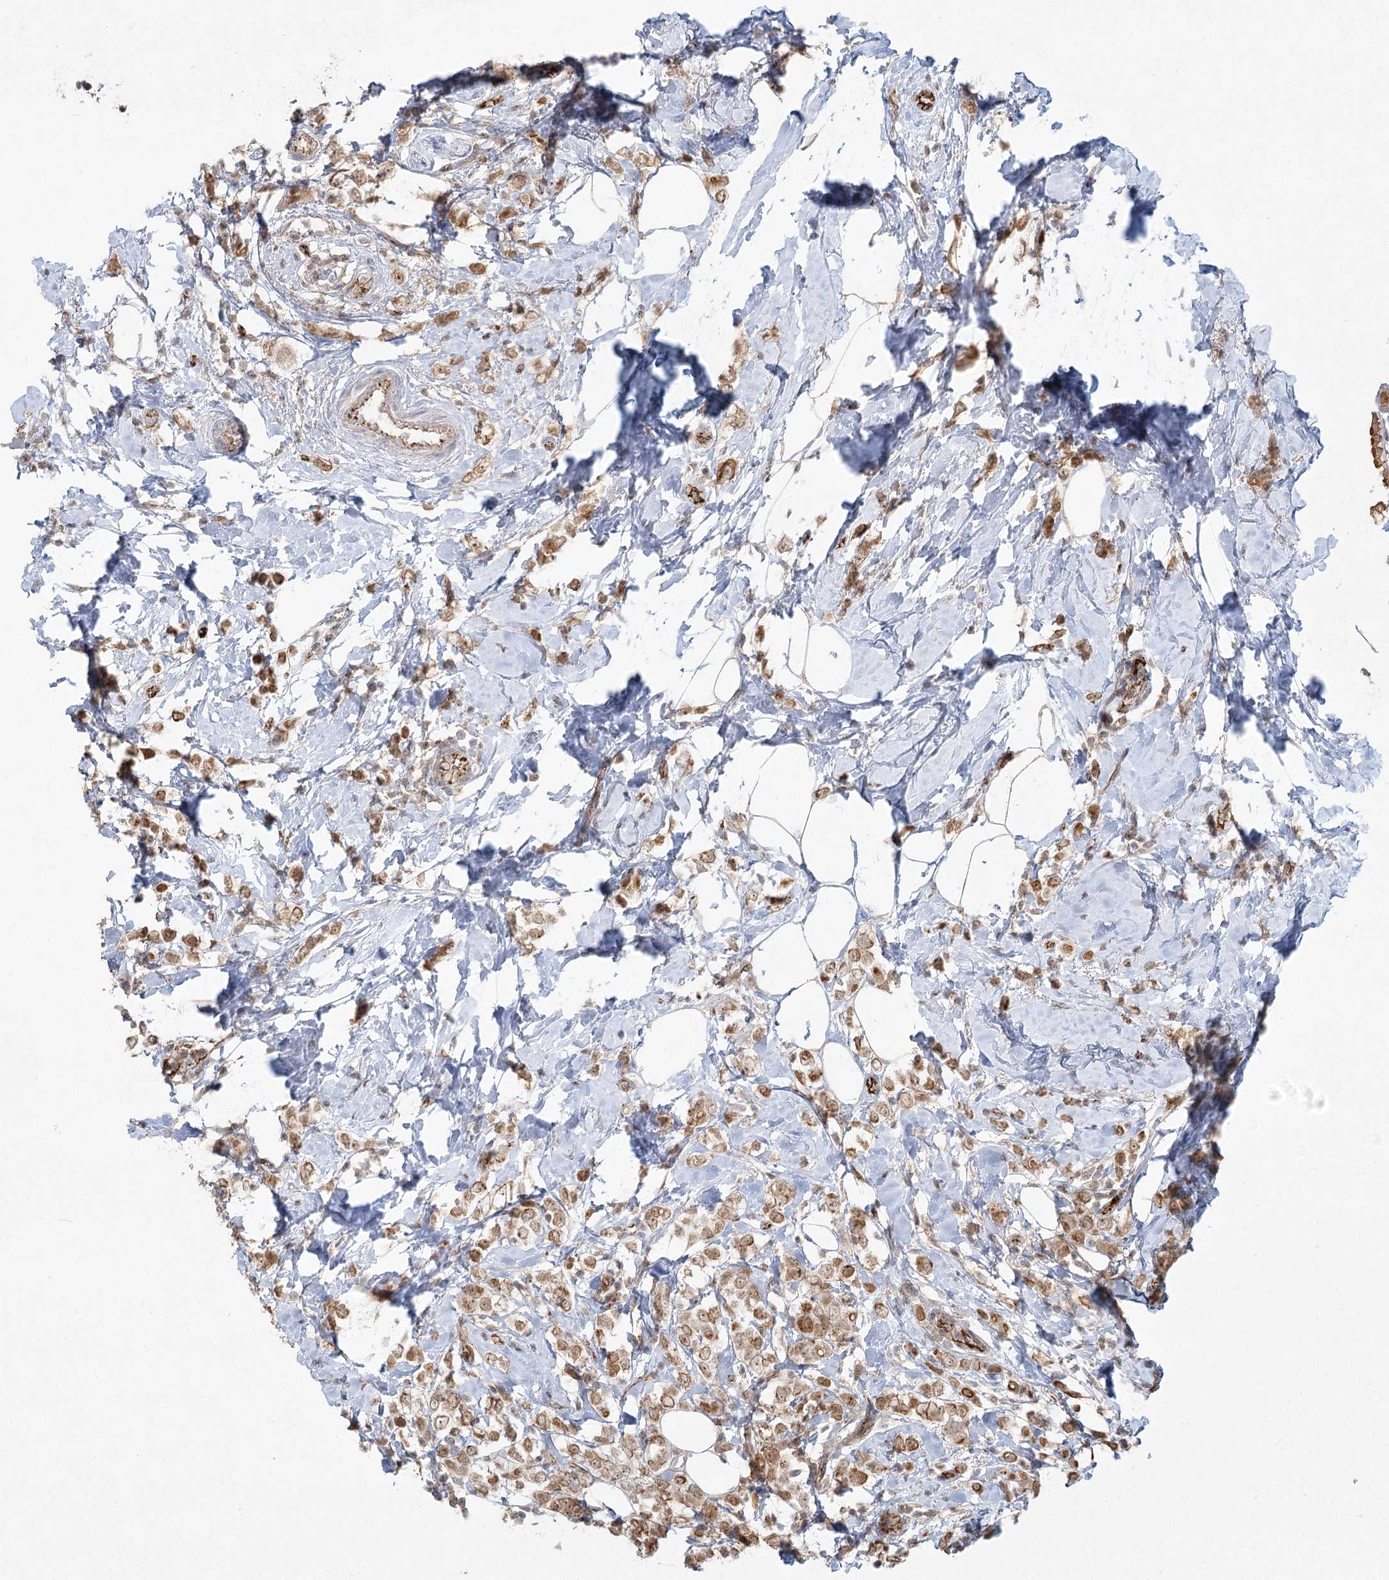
{"staining": {"intensity": "moderate", "quantity": ">75%", "location": "cytoplasmic/membranous"}, "tissue": "breast cancer", "cell_type": "Tumor cells", "image_type": "cancer", "snomed": [{"axis": "morphology", "description": "Lobular carcinoma"}, {"axis": "topography", "description": "Breast"}], "caption": "IHC image of lobular carcinoma (breast) stained for a protein (brown), which displays medium levels of moderate cytoplasmic/membranous staining in about >75% of tumor cells.", "gene": "KBTBD4", "patient": {"sex": "female", "age": 47}}